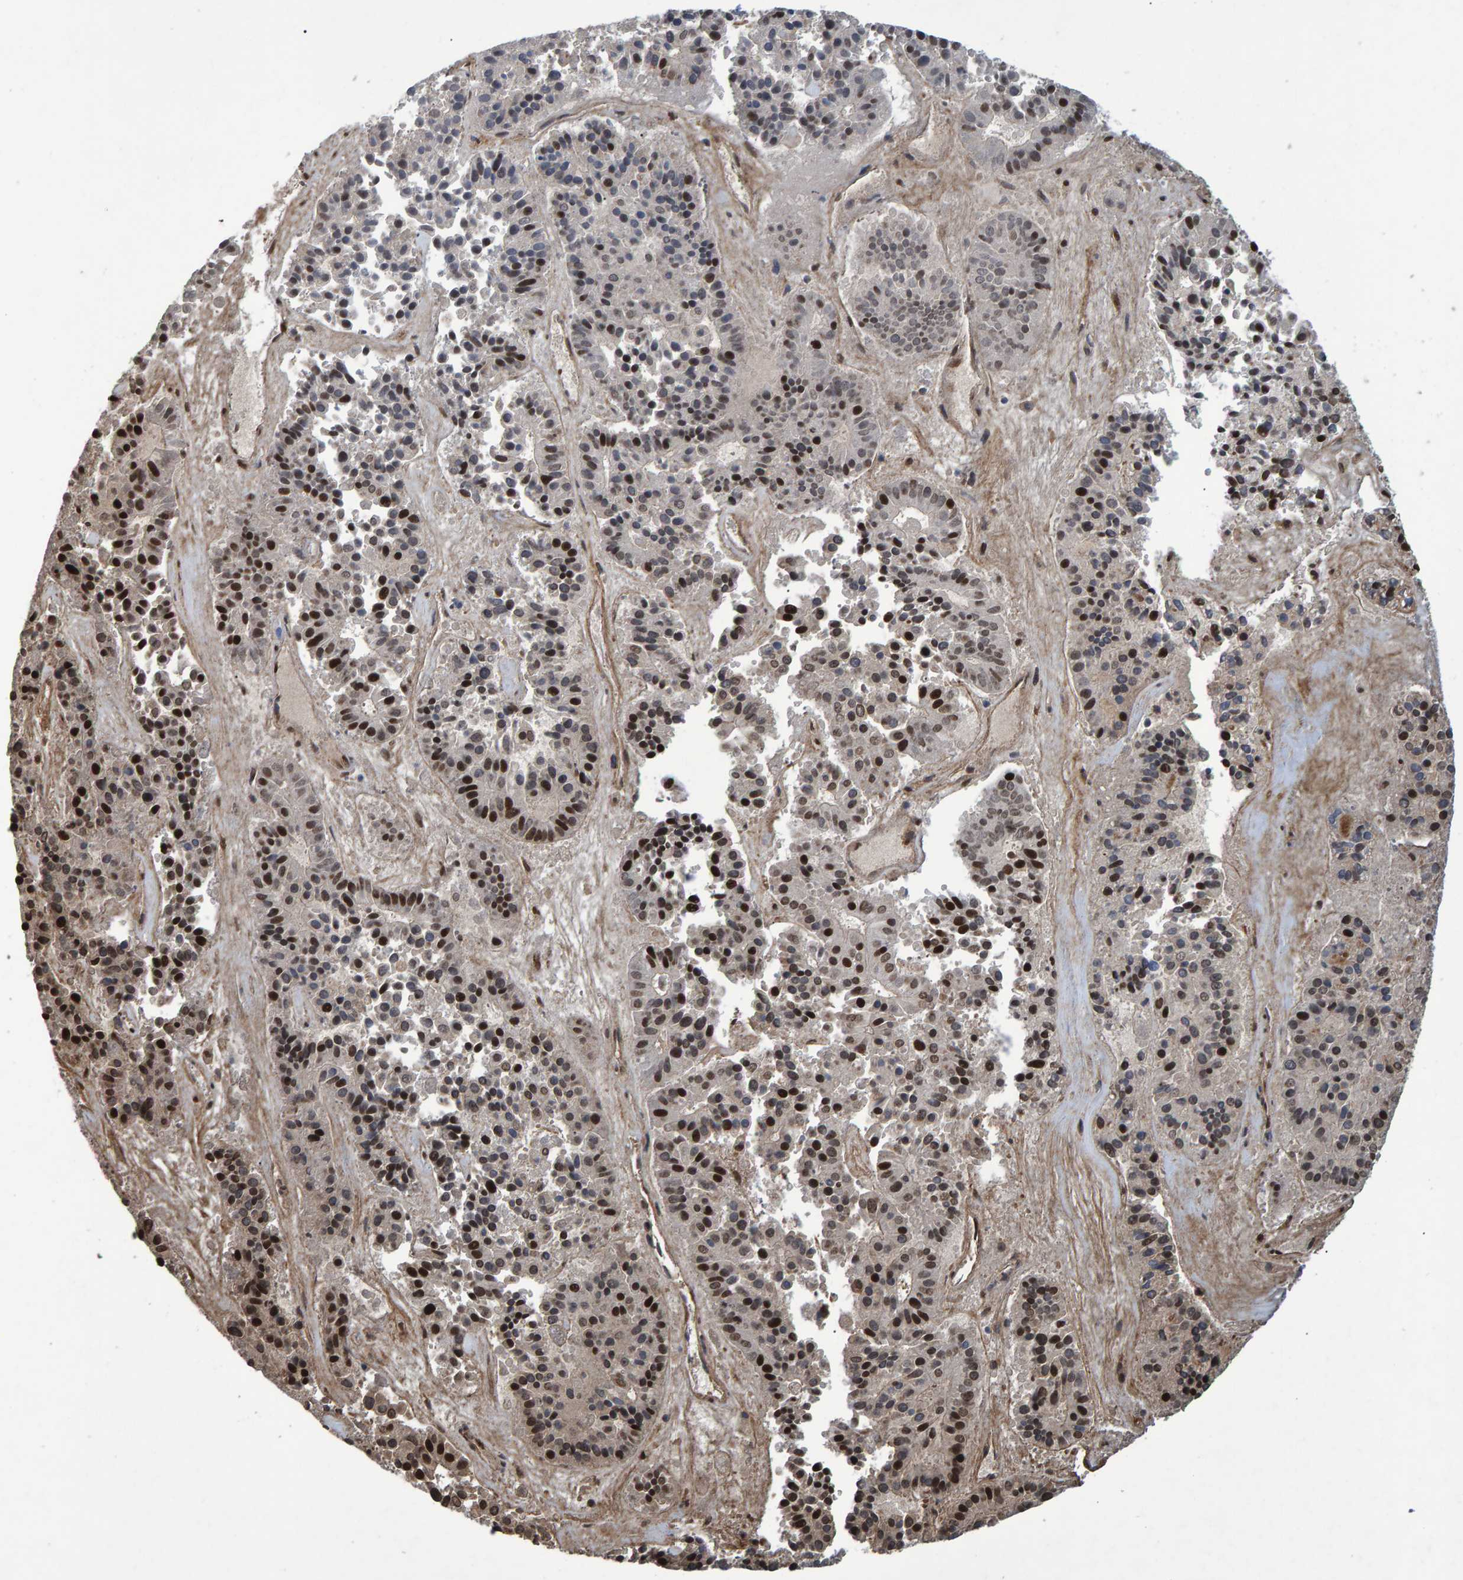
{"staining": {"intensity": "moderate", "quantity": "<25%", "location": "nuclear"}, "tissue": "pancreatic cancer", "cell_type": "Tumor cells", "image_type": "cancer", "snomed": [{"axis": "morphology", "description": "Adenocarcinoma, NOS"}, {"axis": "topography", "description": "Pancreas"}], "caption": "Protein expression analysis of human pancreatic cancer reveals moderate nuclear expression in about <25% of tumor cells.", "gene": "SLIT2", "patient": {"sex": "male", "age": 50}}